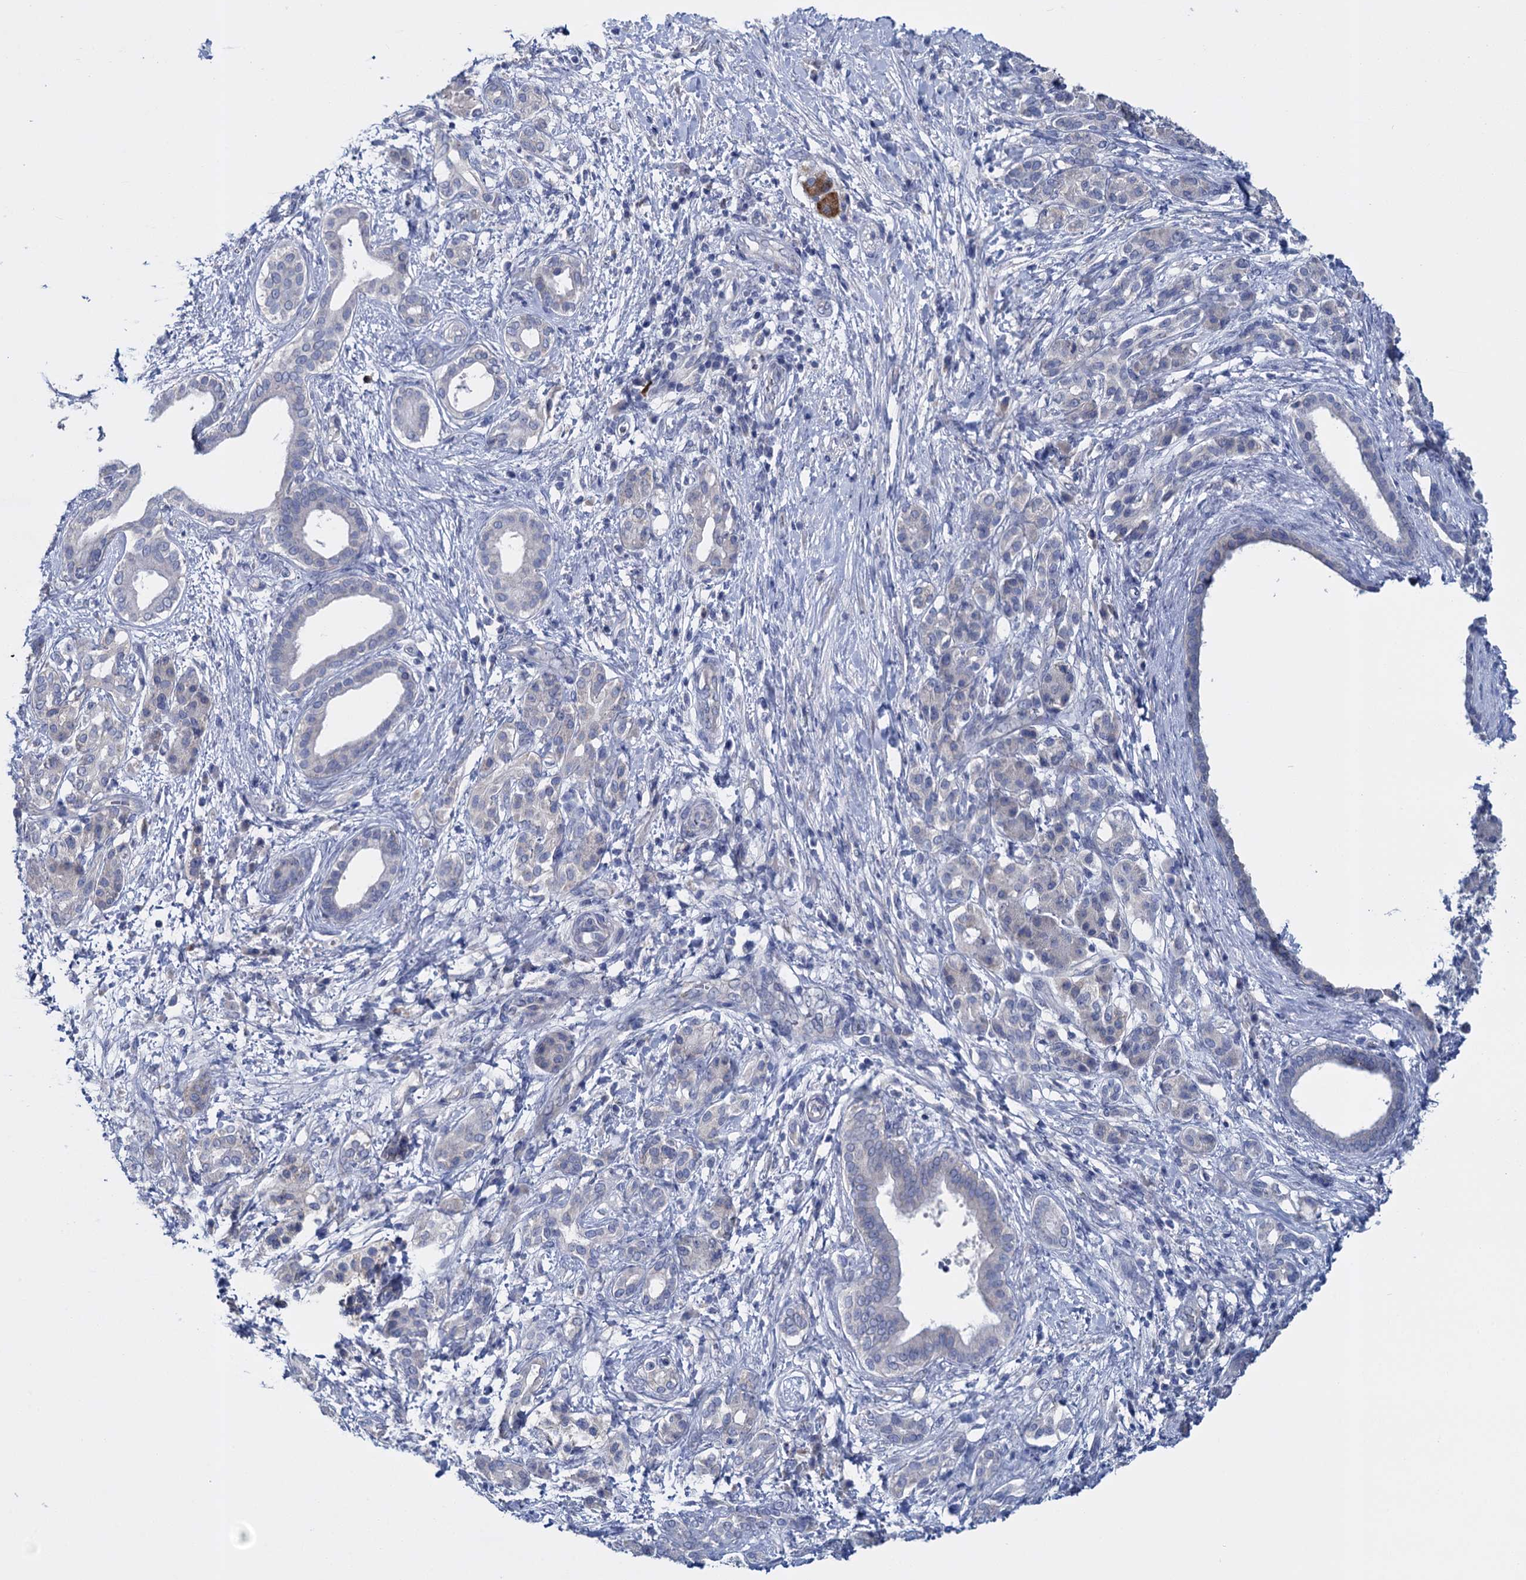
{"staining": {"intensity": "negative", "quantity": "none", "location": "none"}, "tissue": "pancreatic cancer", "cell_type": "Tumor cells", "image_type": "cancer", "snomed": [{"axis": "morphology", "description": "Adenocarcinoma, NOS"}, {"axis": "topography", "description": "Pancreas"}], "caption": "Tumor cells are negative for protein expression in human adenocarcinoma (pancreatic).", "gene": "GSTM2", "patient": {"sex": "female", "age": 55}}